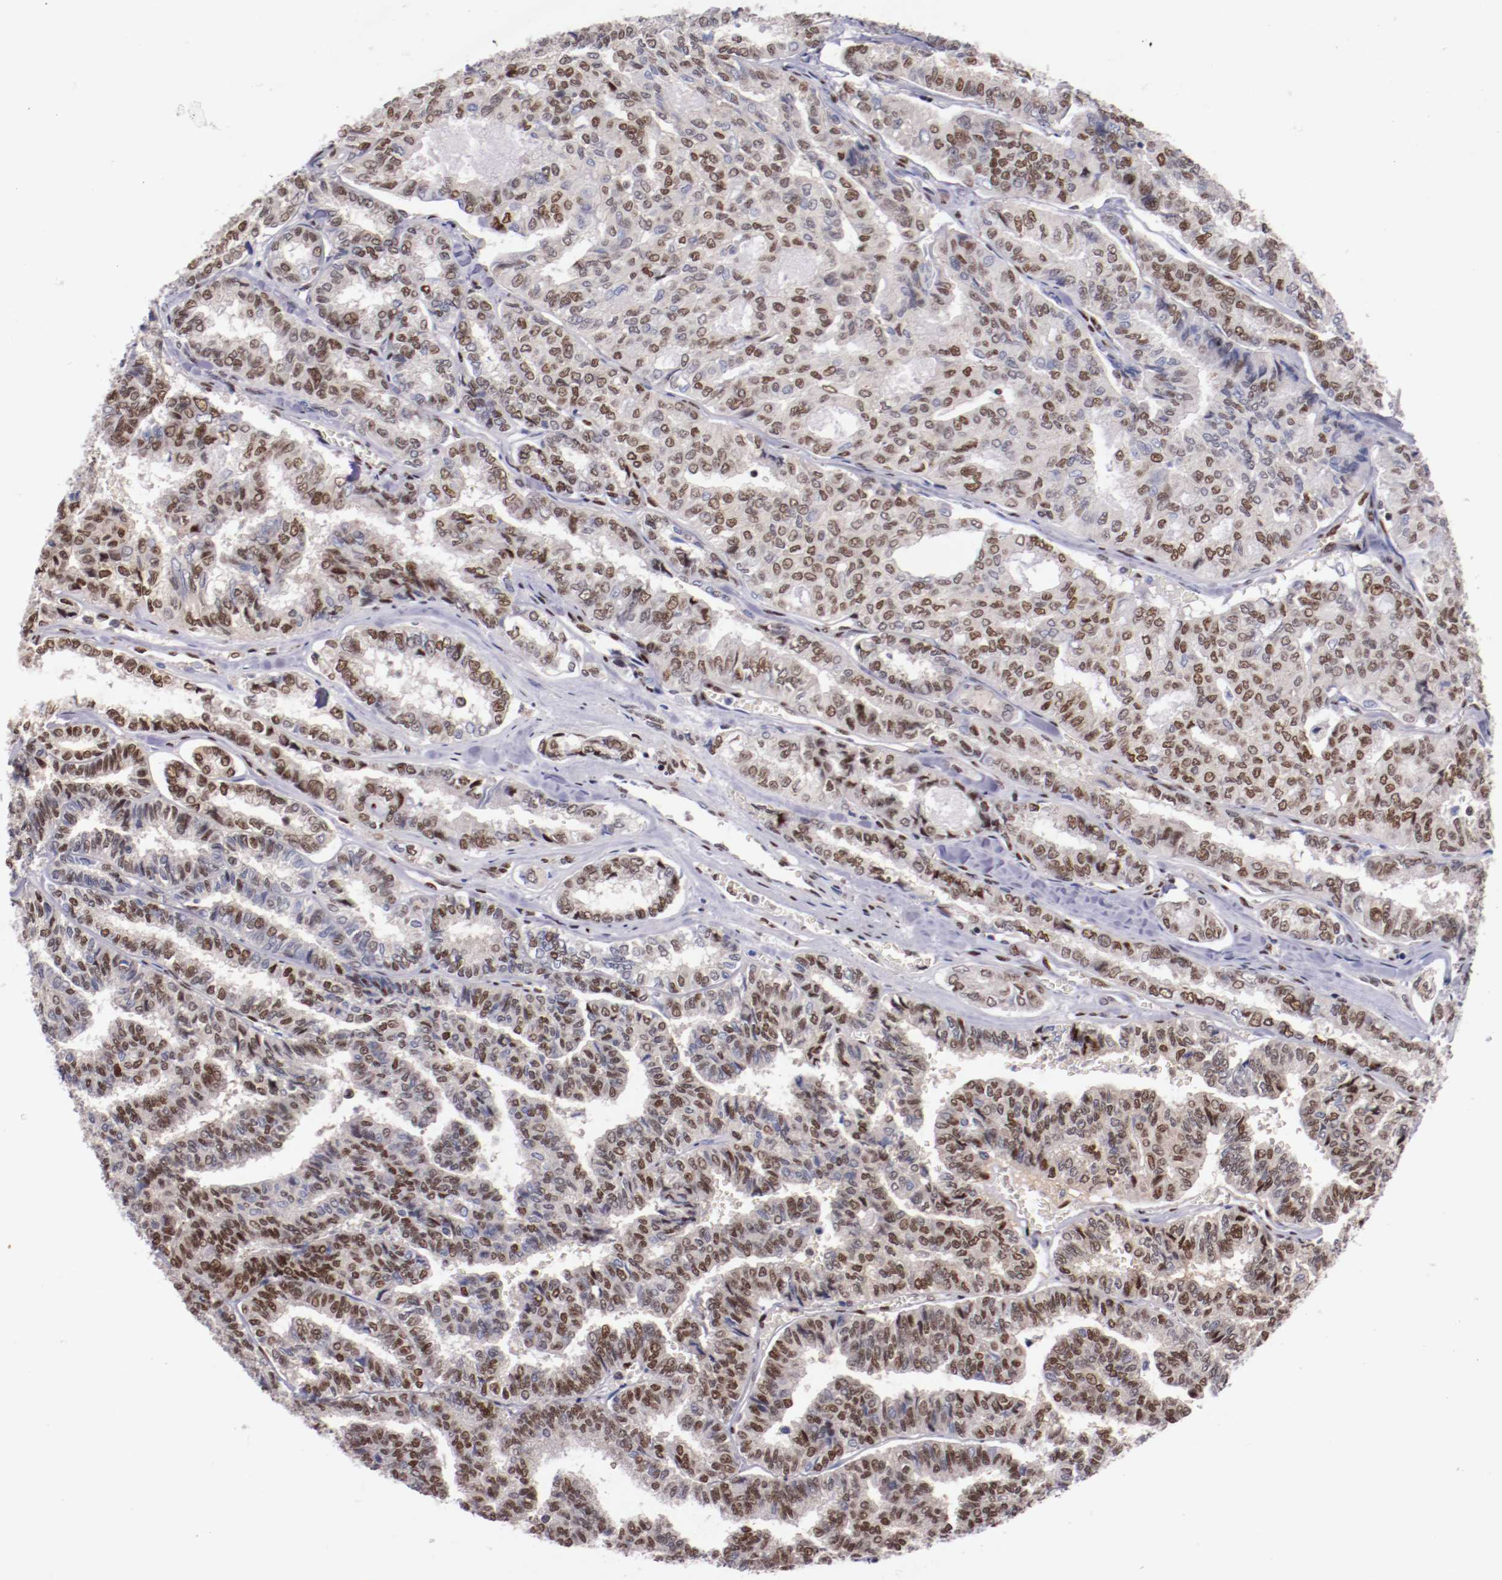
{"staining": {"intensity": "moderate", "quantity": "25%-75%", "location": "nuclear"}, "tissue": "thyroid cancer", "cell_type": "Tumor cells", "image_type": "cancer", "snomed": [{"axis": "morphology", "description": "Papillary adenocarcinoma, NOS"}, {"axis": "topography", "description": "Thyroid gland"}], "caption": "DAB immunohistochemical staining of human papillary adenocarcinoma (thyroid) reveals moderate nuclear protein staining in about 25%-75% of tumor cells.", "gene": "SRF", "patient": {"sex": "female", "age": 35}}